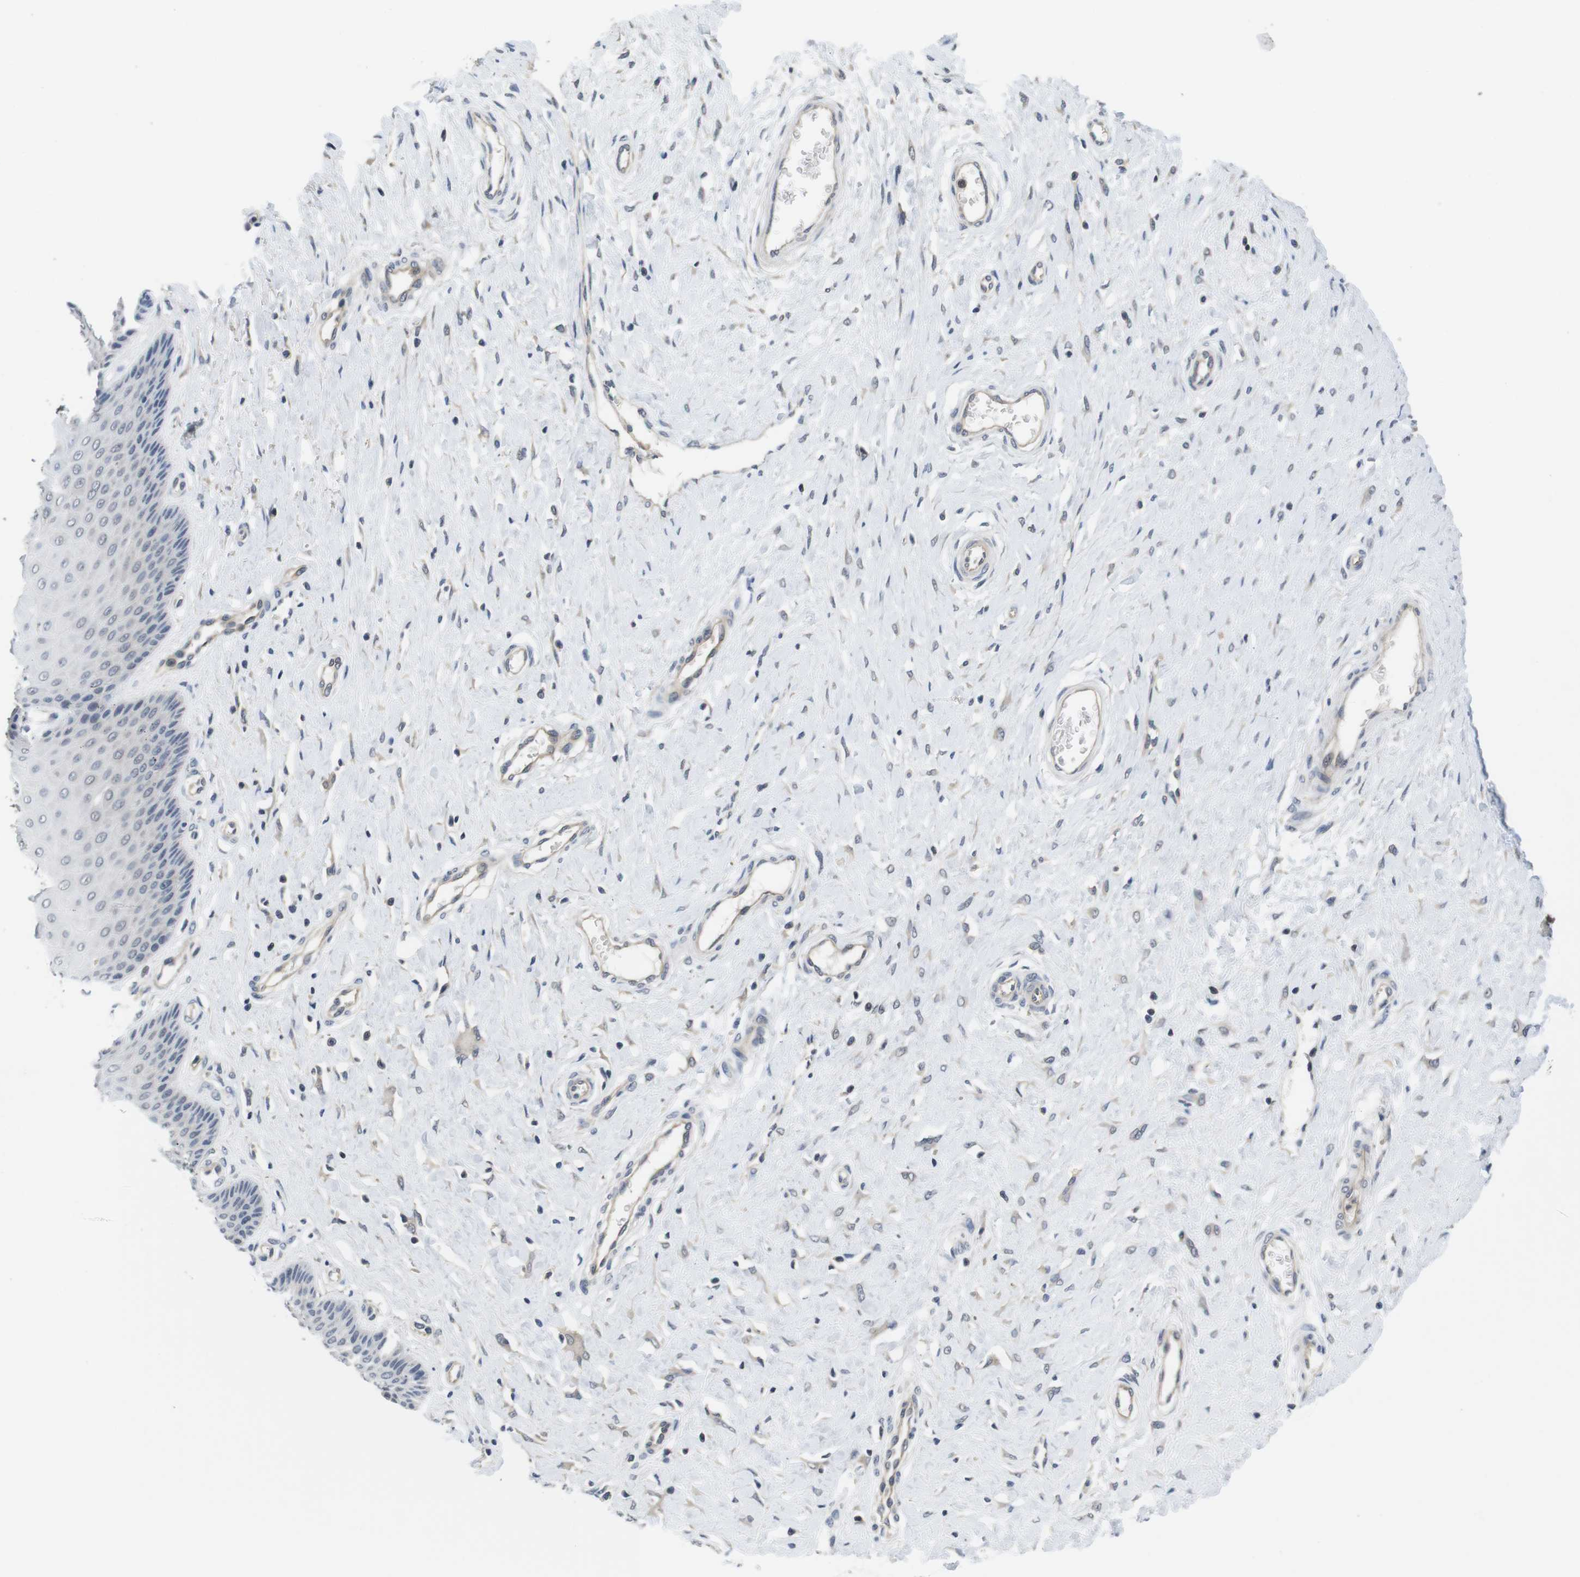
{"staining": {"intensity": "moderate", "quantity": ">75%", "location": "cytoplasmic/membranous,nuclear"}, "tissue": "cervix", "cell_type": "Glandular cells", "image_type": "normal", "snomed": [{"axis": "morphology", "description": "Normal tissue, NOS"}, {"axis": "topography", "description": "Cervix"}], "caption": "An immunohistochemistry image of unremarkable tissue is shown. Protein staining in brown shows moderate cytoplasmic/membranous,nuclear positivity in cervix within glandular cells.", "gene": "FADD", "patient": {"sex": "female", "age": 55}}